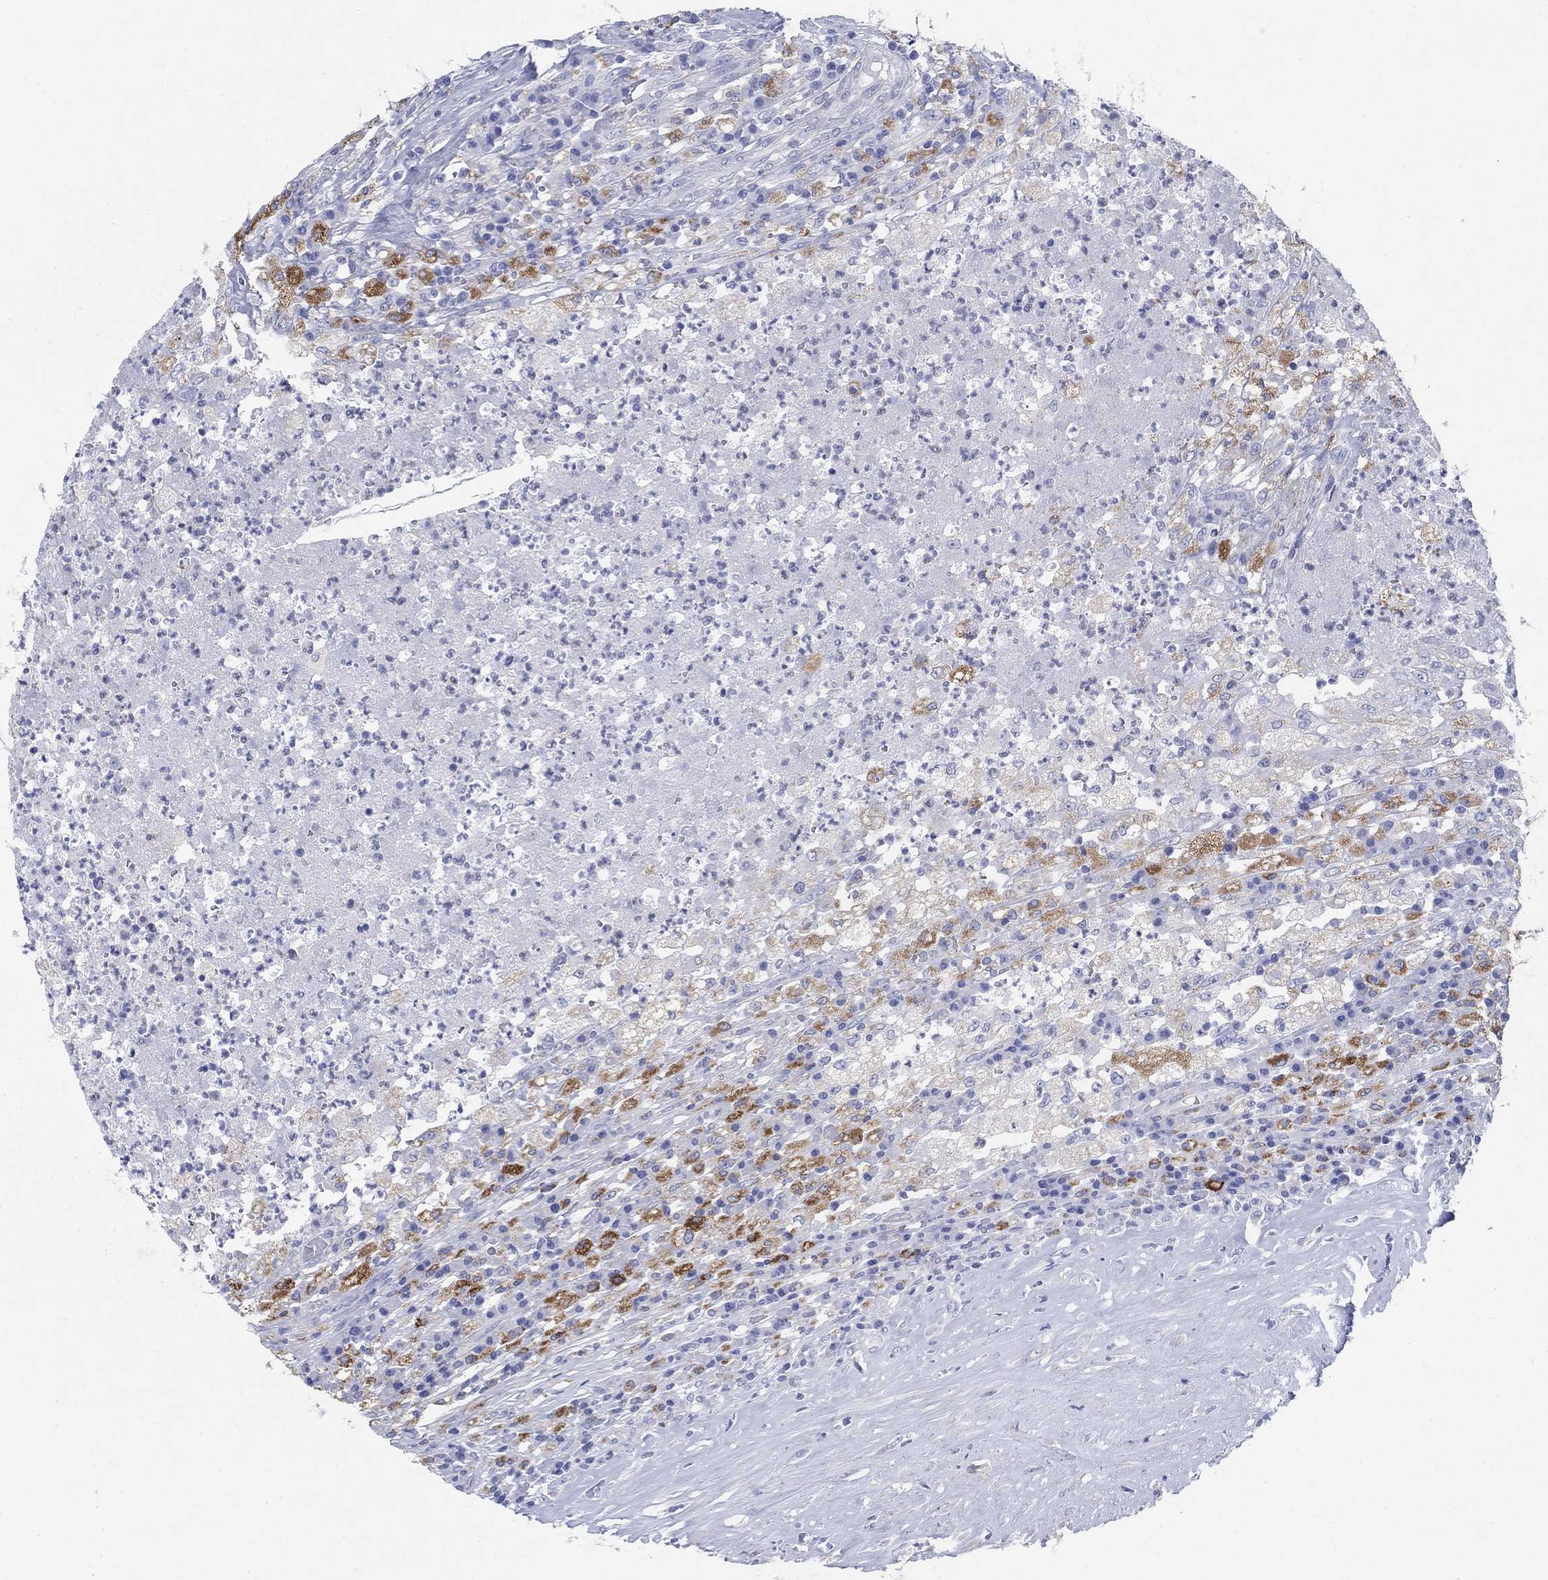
{"staining": {"intensity": "strong", "quantity": "<25%", "location": "cytoplasmic/membranous"}, "tissue": "testis cancer", "cell_type": "Tumor cells", "image_type": "cancer", "snomed": [{"axis": "morphology", "description": "Necrosis, NOS"}, {"axis": "morphology", "description": "Carcinoma, Embryonal, NOS"}, {"axis": "topography", "description": "Testis"}], "caption": "Immunohistochemical staining of testis embryonal carcinoma reveals strong cytoplasmic/membranous protein staining in approximately <25% of tumor cells. (DAB IHC, brown staining for protein, blue staining for nuclei).", "gene": "SCCPDH", "patient": {"sex": "male", "age": 19}}